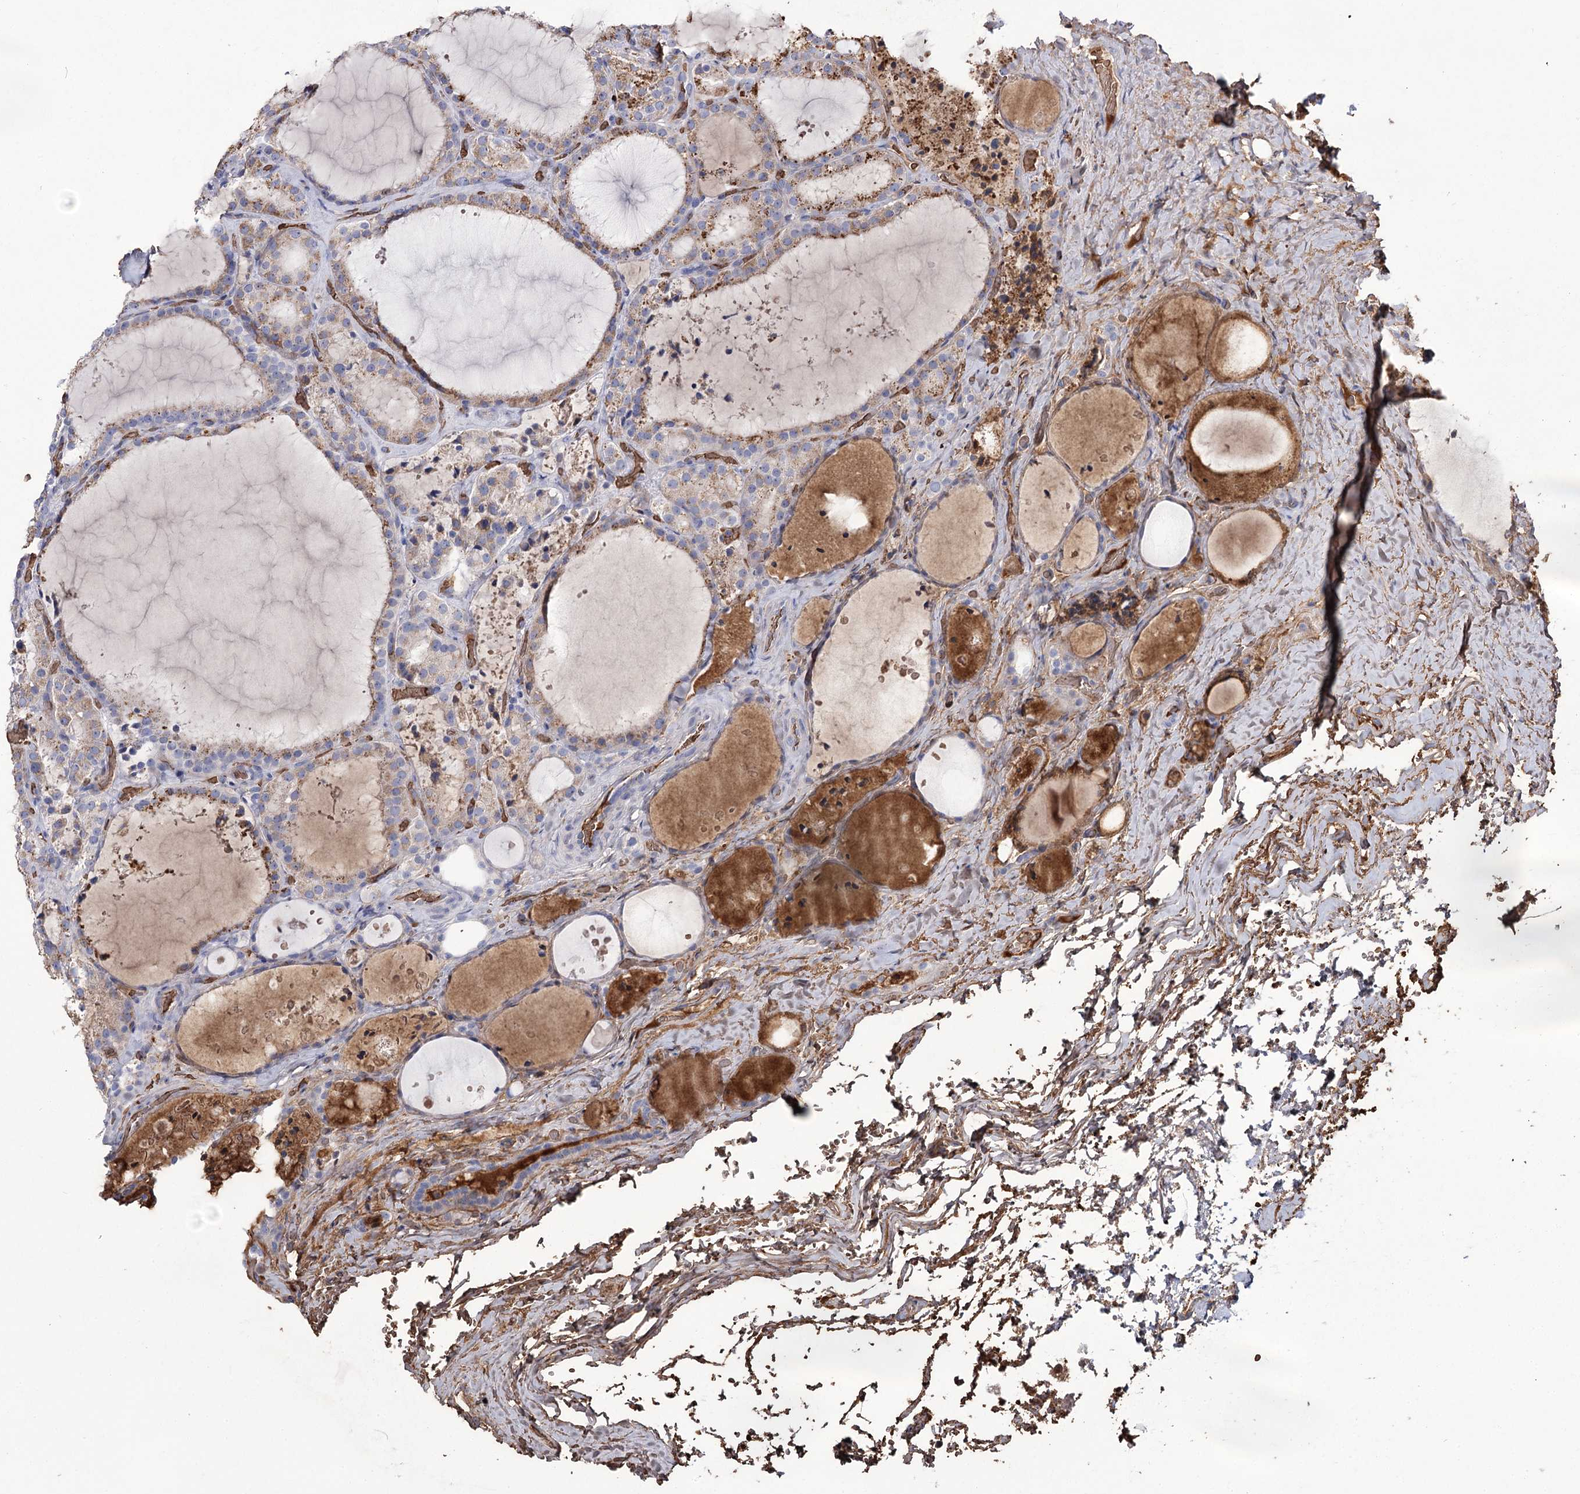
{"staining": {"intensity": "weak", "quantity": "25%-75%", "location": "cytoplasmic/membranous"}, "tissue": "thyroid cancer", "cell_type": "Tumor cells", "image_type": "cancer", "snomed": [{"axis": "morphology", "description": "Papillary adenocarcinoma, NOS"}, {"axis": "topography", "description": "Thyroid gland"}], "caption": "Tumor cells reveal low levels of weak cytoplasmic/membranous positivity in approximately 25%-75% of cells in thyroid cancer.", "gene": "GBF1", "patient": {"sex": "male", "age": 77}}